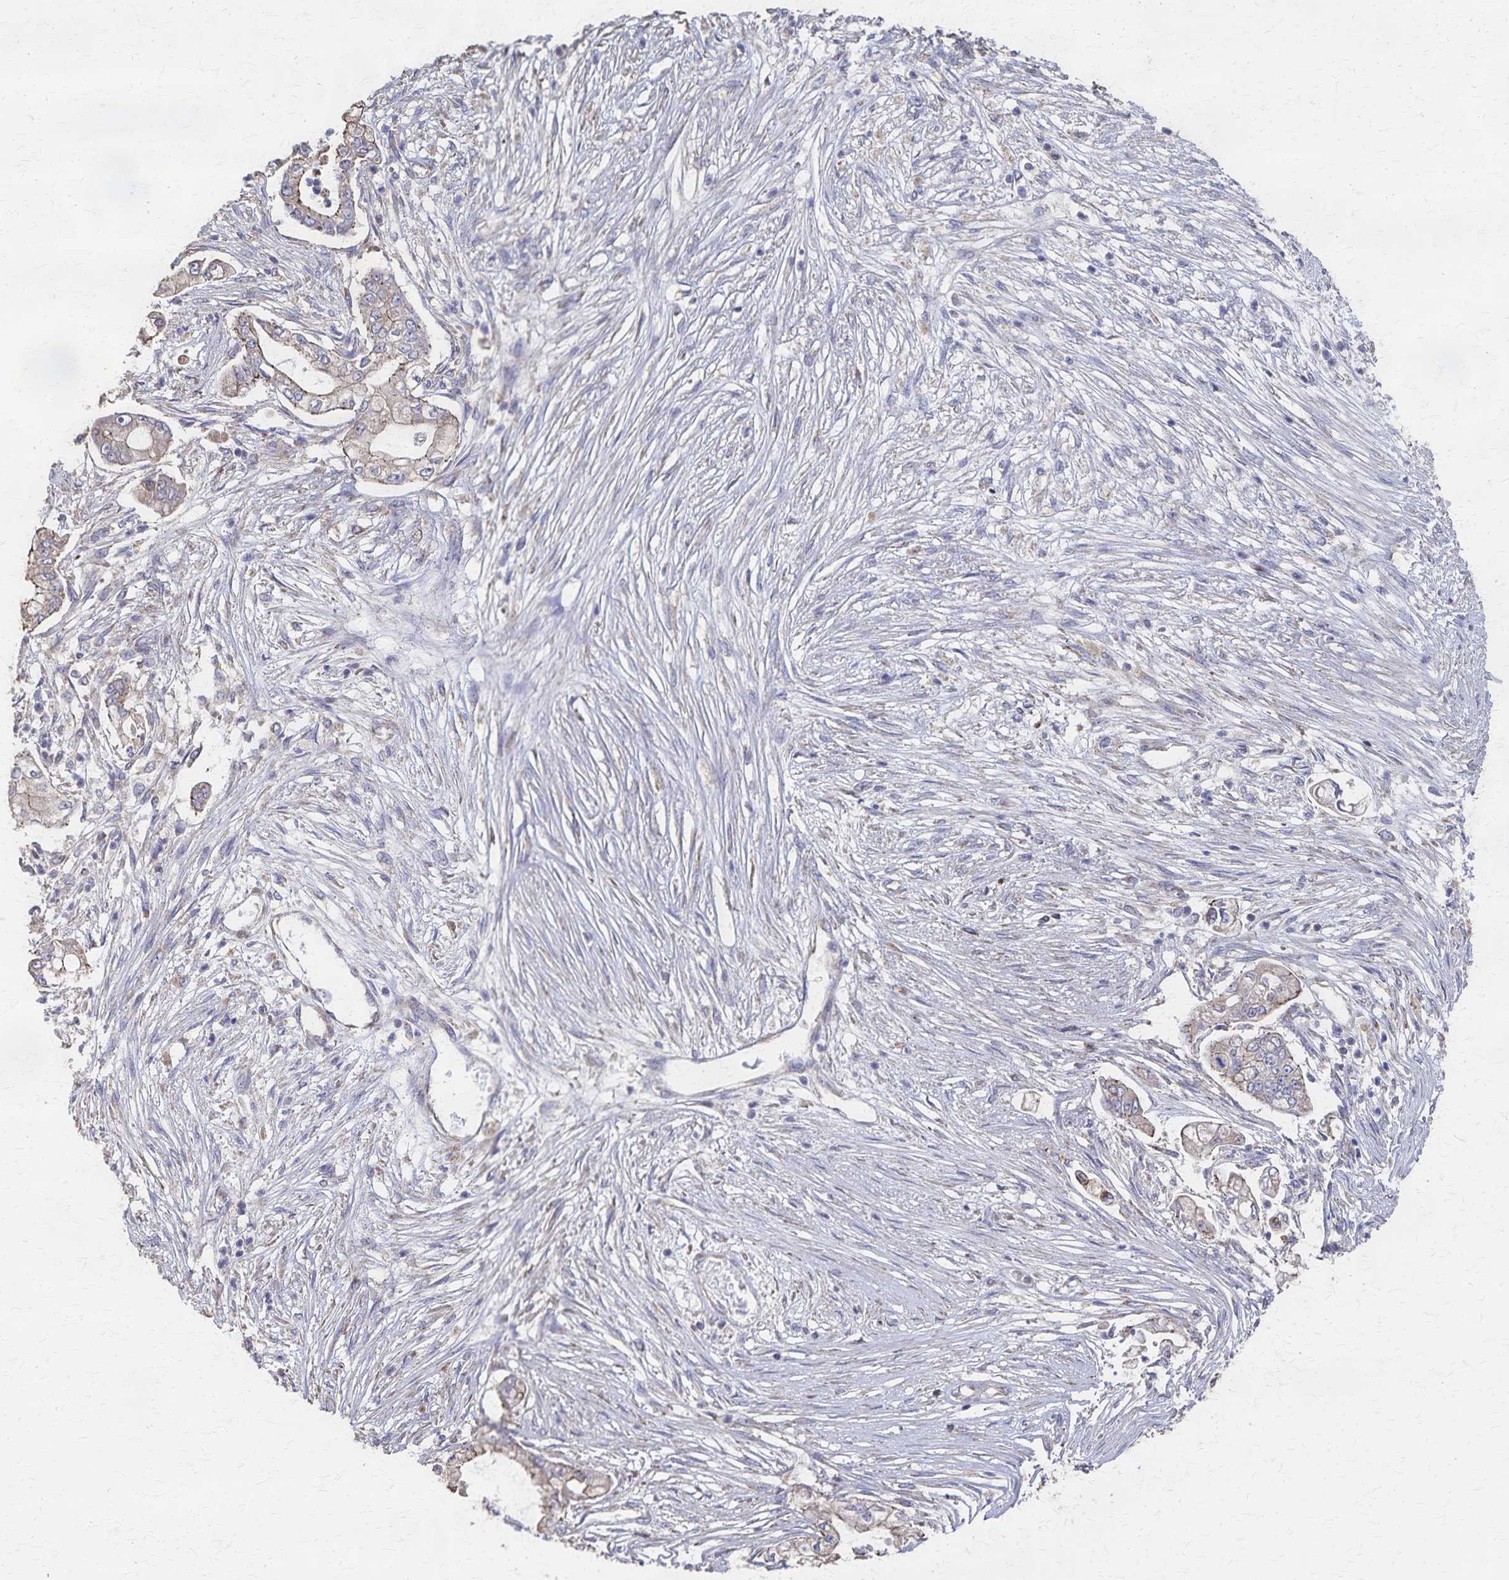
{"staining": {"intensity": "weak", "quantity": "<25%", "location": "cytoplasmic/membranous"}, "tissue": "pancreatic cancer", "cell_type": "Tumor cells", "image_type": "cancer", "snomed": [{"axis": "morphology", "description": "Adenocarcinoma, NOS"}, {"axis": "topography", "description": "Pancreas"}], "caption": "Tumor cells are negative for protein expression in human pancreatic cancer (adenocarcinoma). (Brightfield microscopy of DAB immunohistochemistry (IHC) at high magnification).", "gene": "PGAP2", "patient": {"sex": "female", "age": 69}}